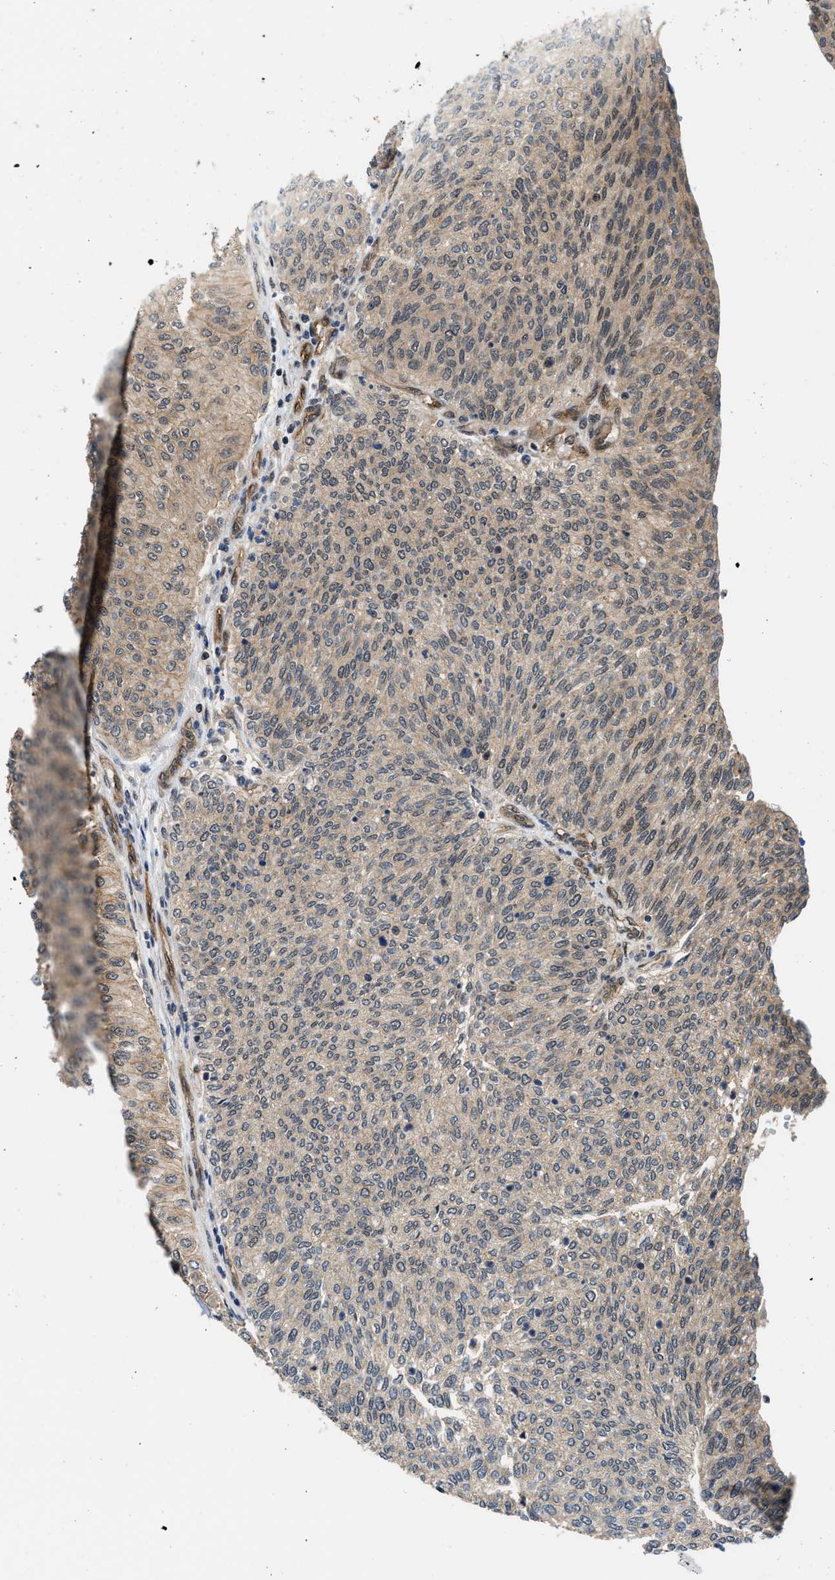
{"staining": {"intensity": "weak", "quantity": "<25%", "location": "cytoplasmic/membranous"}, "tissue": "urothelial cancer", "cell_type": "Tumor cells", "image_type": "cancer", "snomed": [{"axis": "morphology", "description": "Urothelial carcinoma, Low grade"}, {"axis": "topography", "description": "Urinary bladder"}], "caption": "Protein analysis of urothelial carcinoma (low-grade) demonstrates no significant expression in tumor cells. (DAB immunohistochemistry, high magnification).", "gene": "COPS2", "patient": {"sex": "female", "age": 79}}